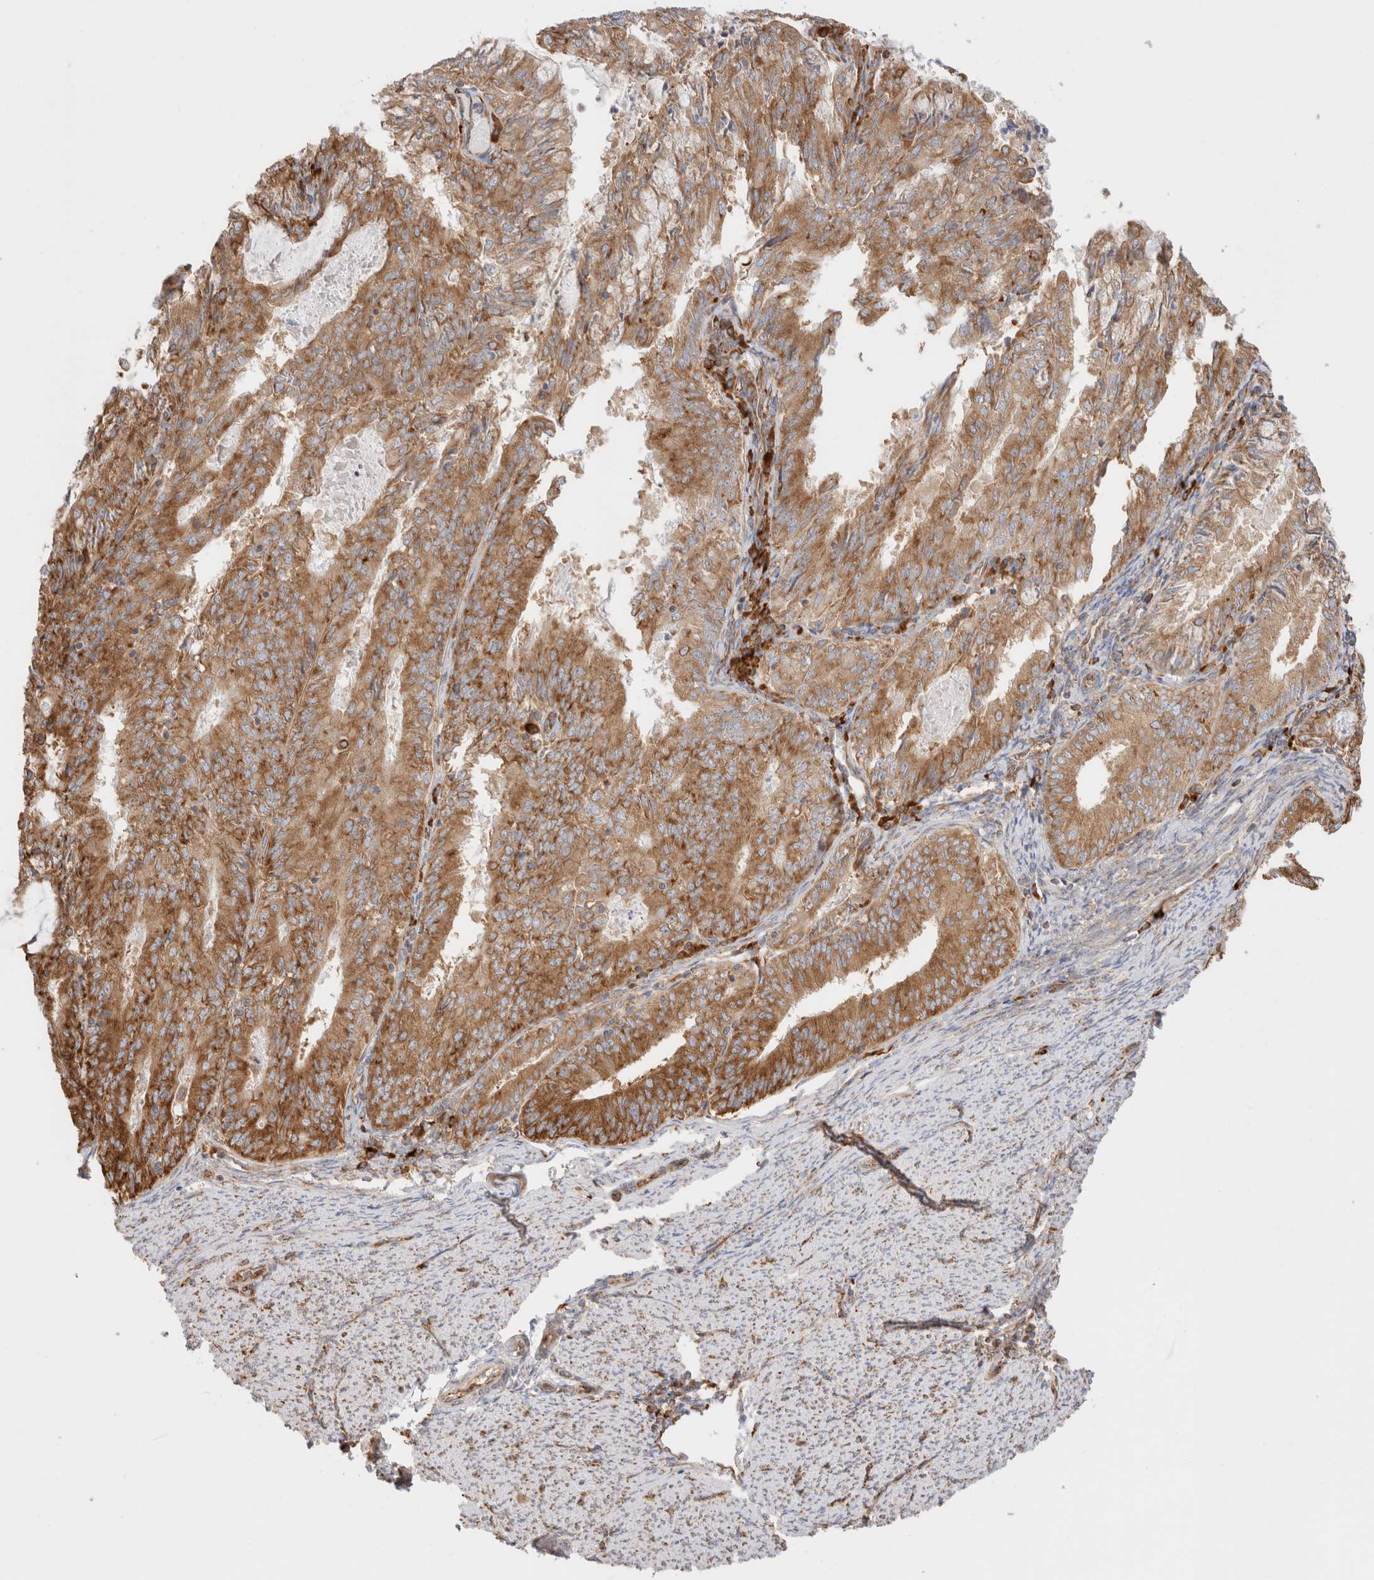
{"staining": {"intensity": "strong", "quantity": ">75%", "location": "cytoplasmic/membranous"}, "tissue": "endometrial cancer", "cell_type": "Tumor cells", "image_type": "cancer", "snomed": [{"axis": "morphology", "description": "Adenocarcinoma, NOS"}, {"axis": "topography", "description": "Endometrium"}], "caption": "This image displays endometrial adenocarcinoma stained with immunohistochemistry (IHC) to label a protein in brown. The cytoplasmic/membranous of tumor cells show strong positivity for the protein. Nuclei are counter-stained blue.", "gene": "ZC2HC1A", "patient": {"sex": "female", "age": 57}}